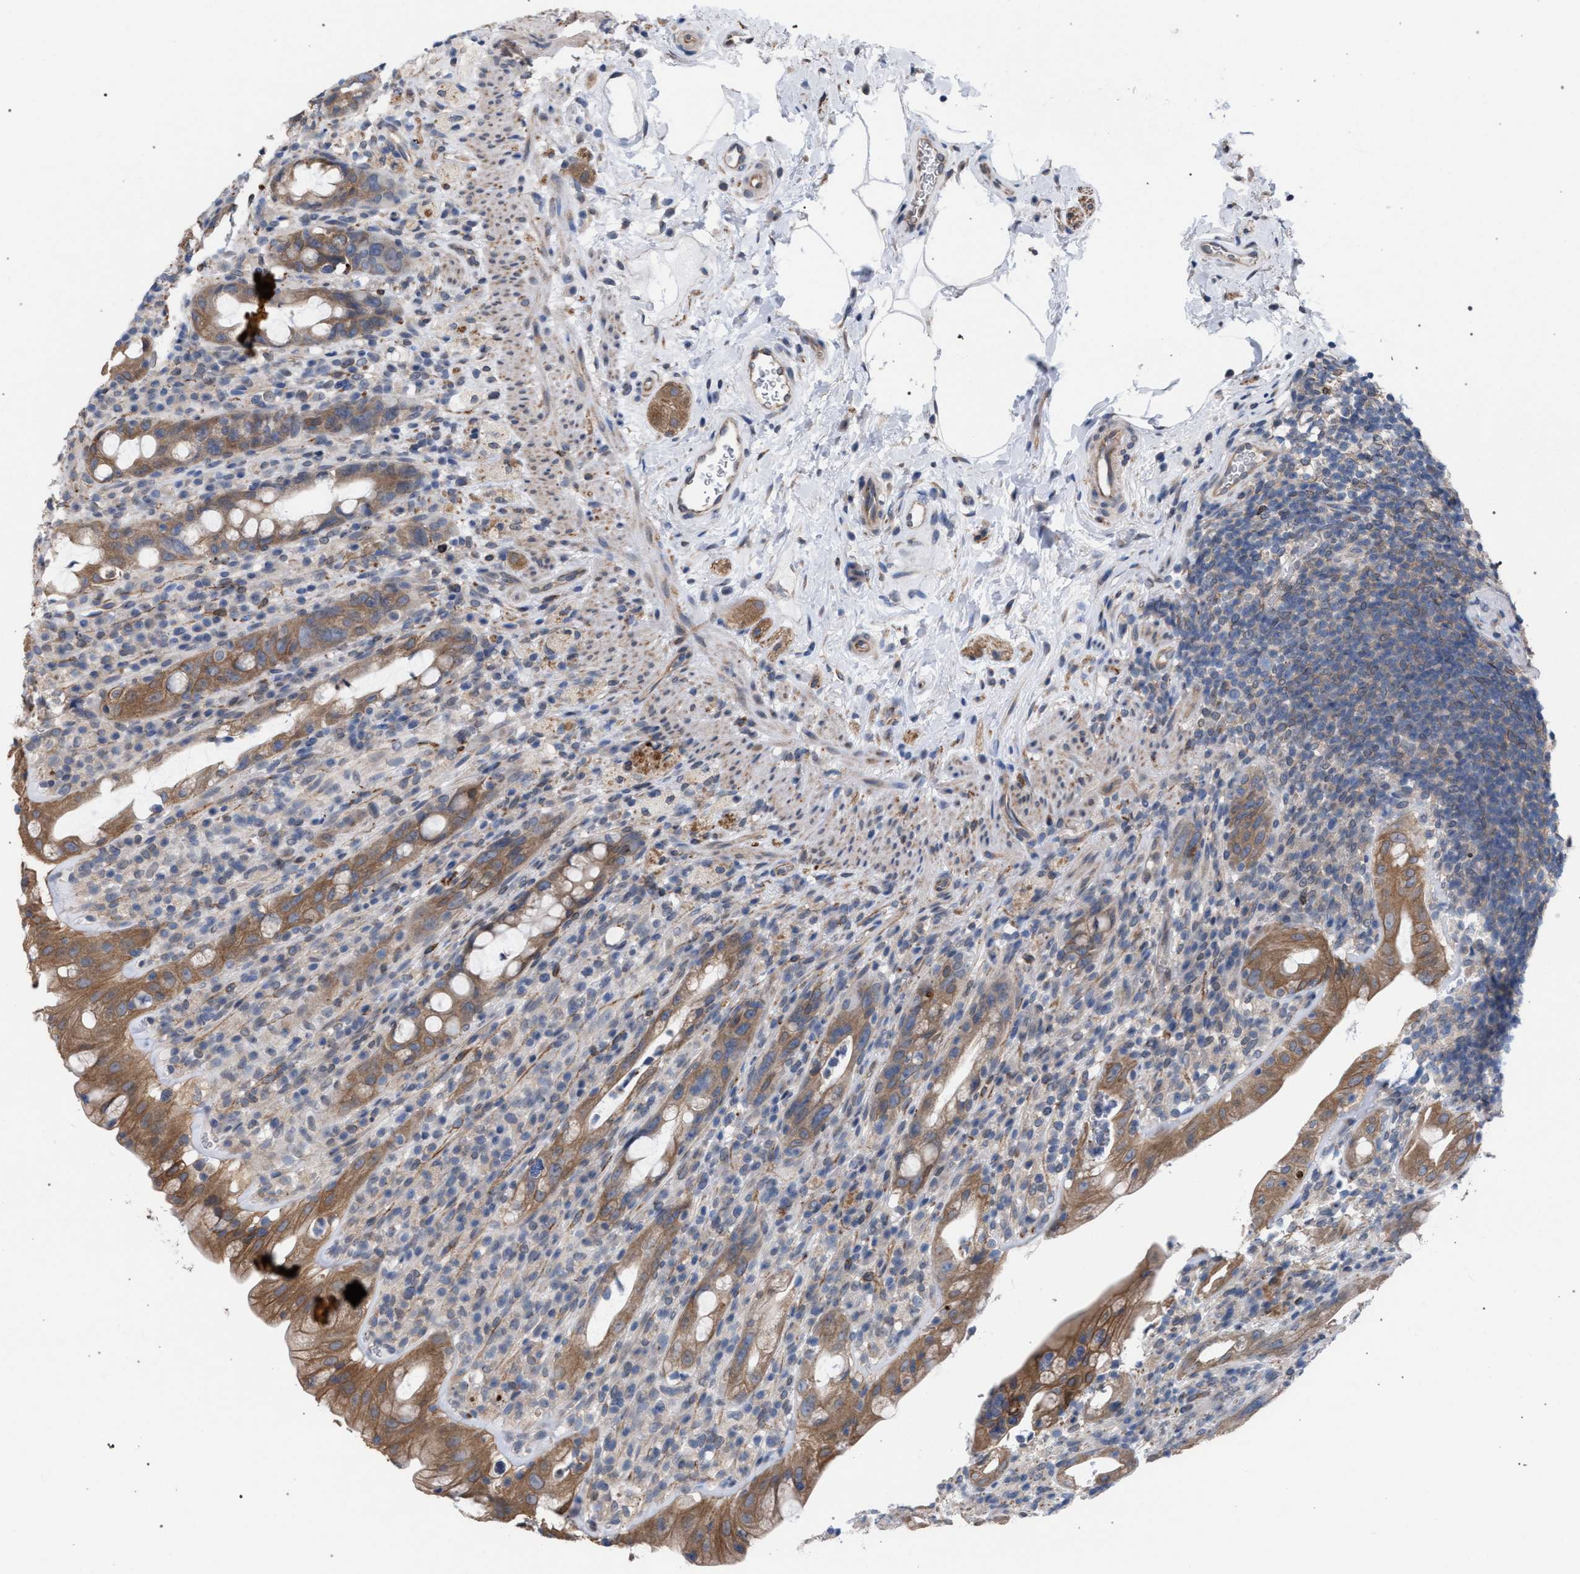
{"staining": {"intensity": "moderate", "quantity": ">75%", "location": "cytoplasmic/membranous"}, "tissue": "rectum", "cell_type": "Glandular cells", "image_type": "normal", "snomed": [{"axis": "morphology", "description": "Normal tissue, NOS"}, {"axis": "topography", "description": "Rectum"}], "caption": "Normal rectum demonstrates moderate cytoplasmic/membranous staining in about >75% of glandular cells, visualized by immunohistochemistry.", "gene": "ARPC5L", "patient": {"sex": "male", "age": 44}}